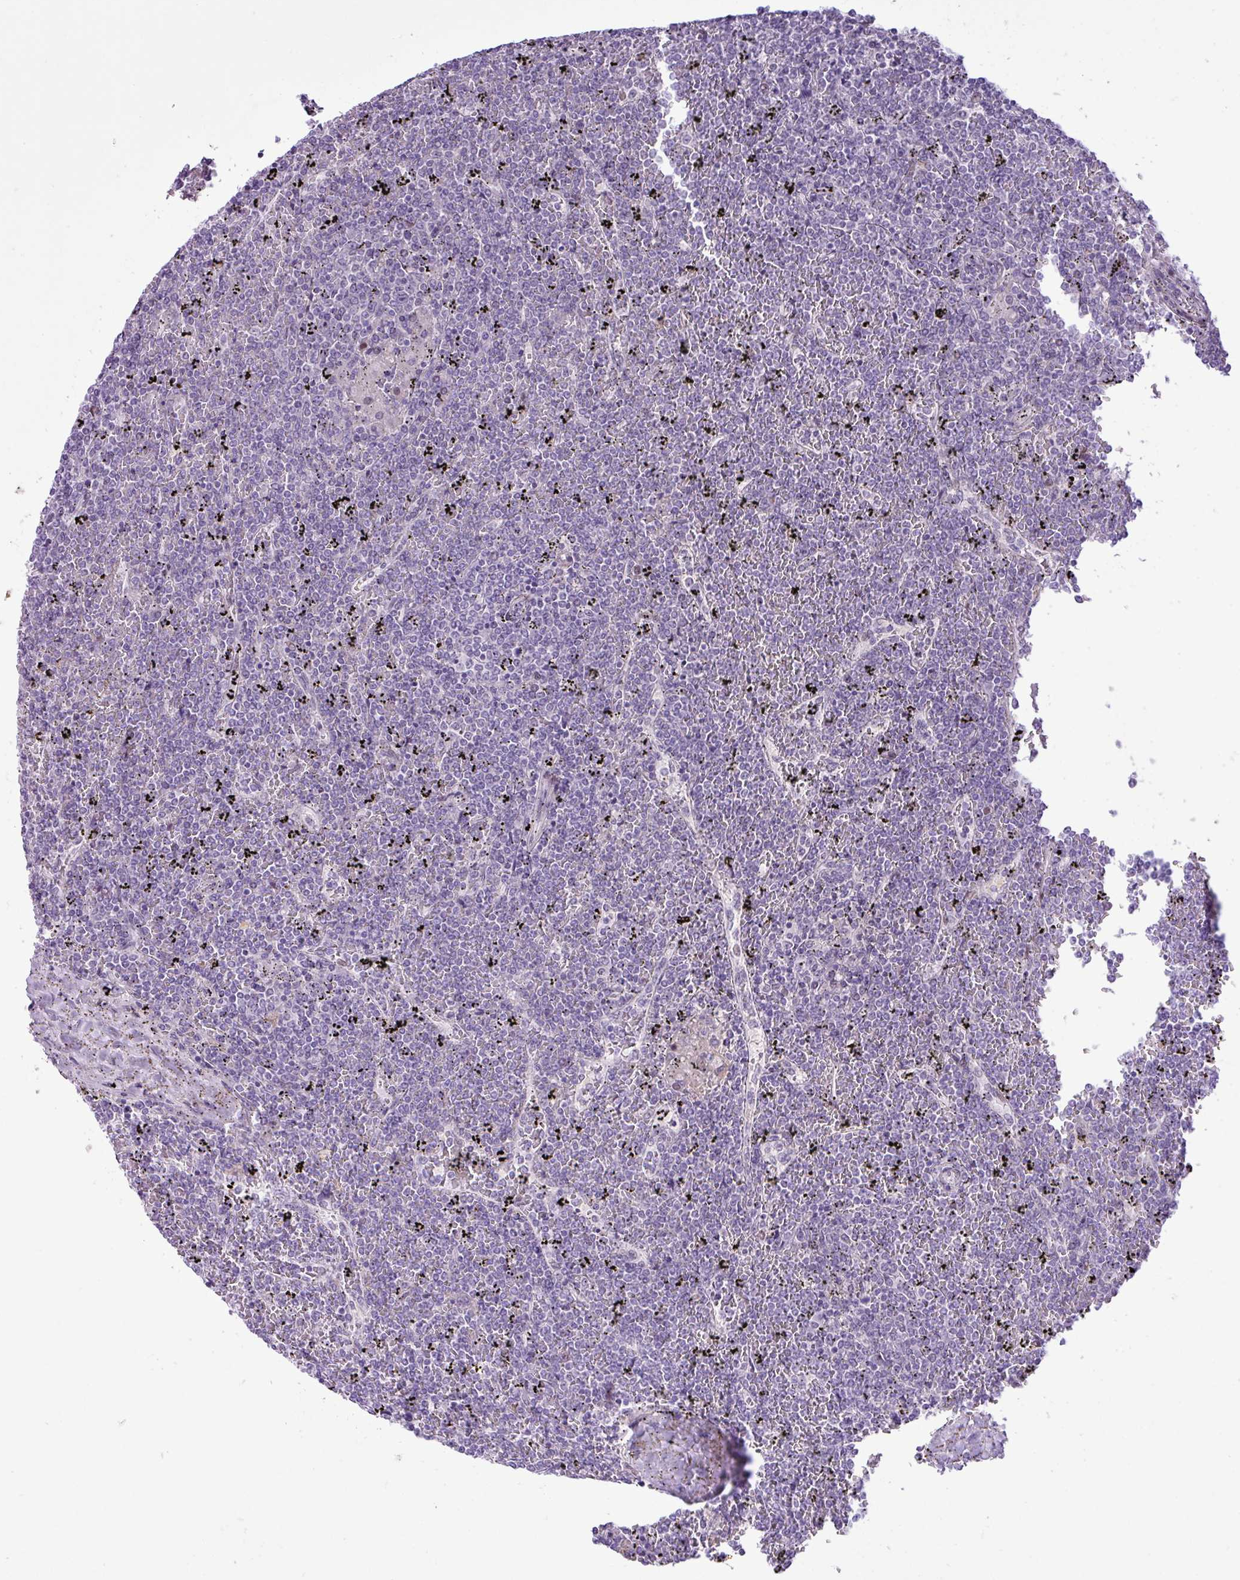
{"staining": {"intensity": "negative", "quantity": "none", "location": "none"}, "tissue": "lymphoma", "cell_type": "Tumor cells", "image_type": "cancer", "snomed": [{"axis": "morphology", "description": "Malignant lymphoma, non-Hodgkin's type, Low grade"}, {"axis": "topography", "description": "Spleen"}], "caption": "Photomicrograph shows no significant protein staining in tumor cells of malignant lymphoma, non-Hodgkin's type (low-grade).", "gene": "YLPM1", "patient": {"sex": "female", "age": 19}}